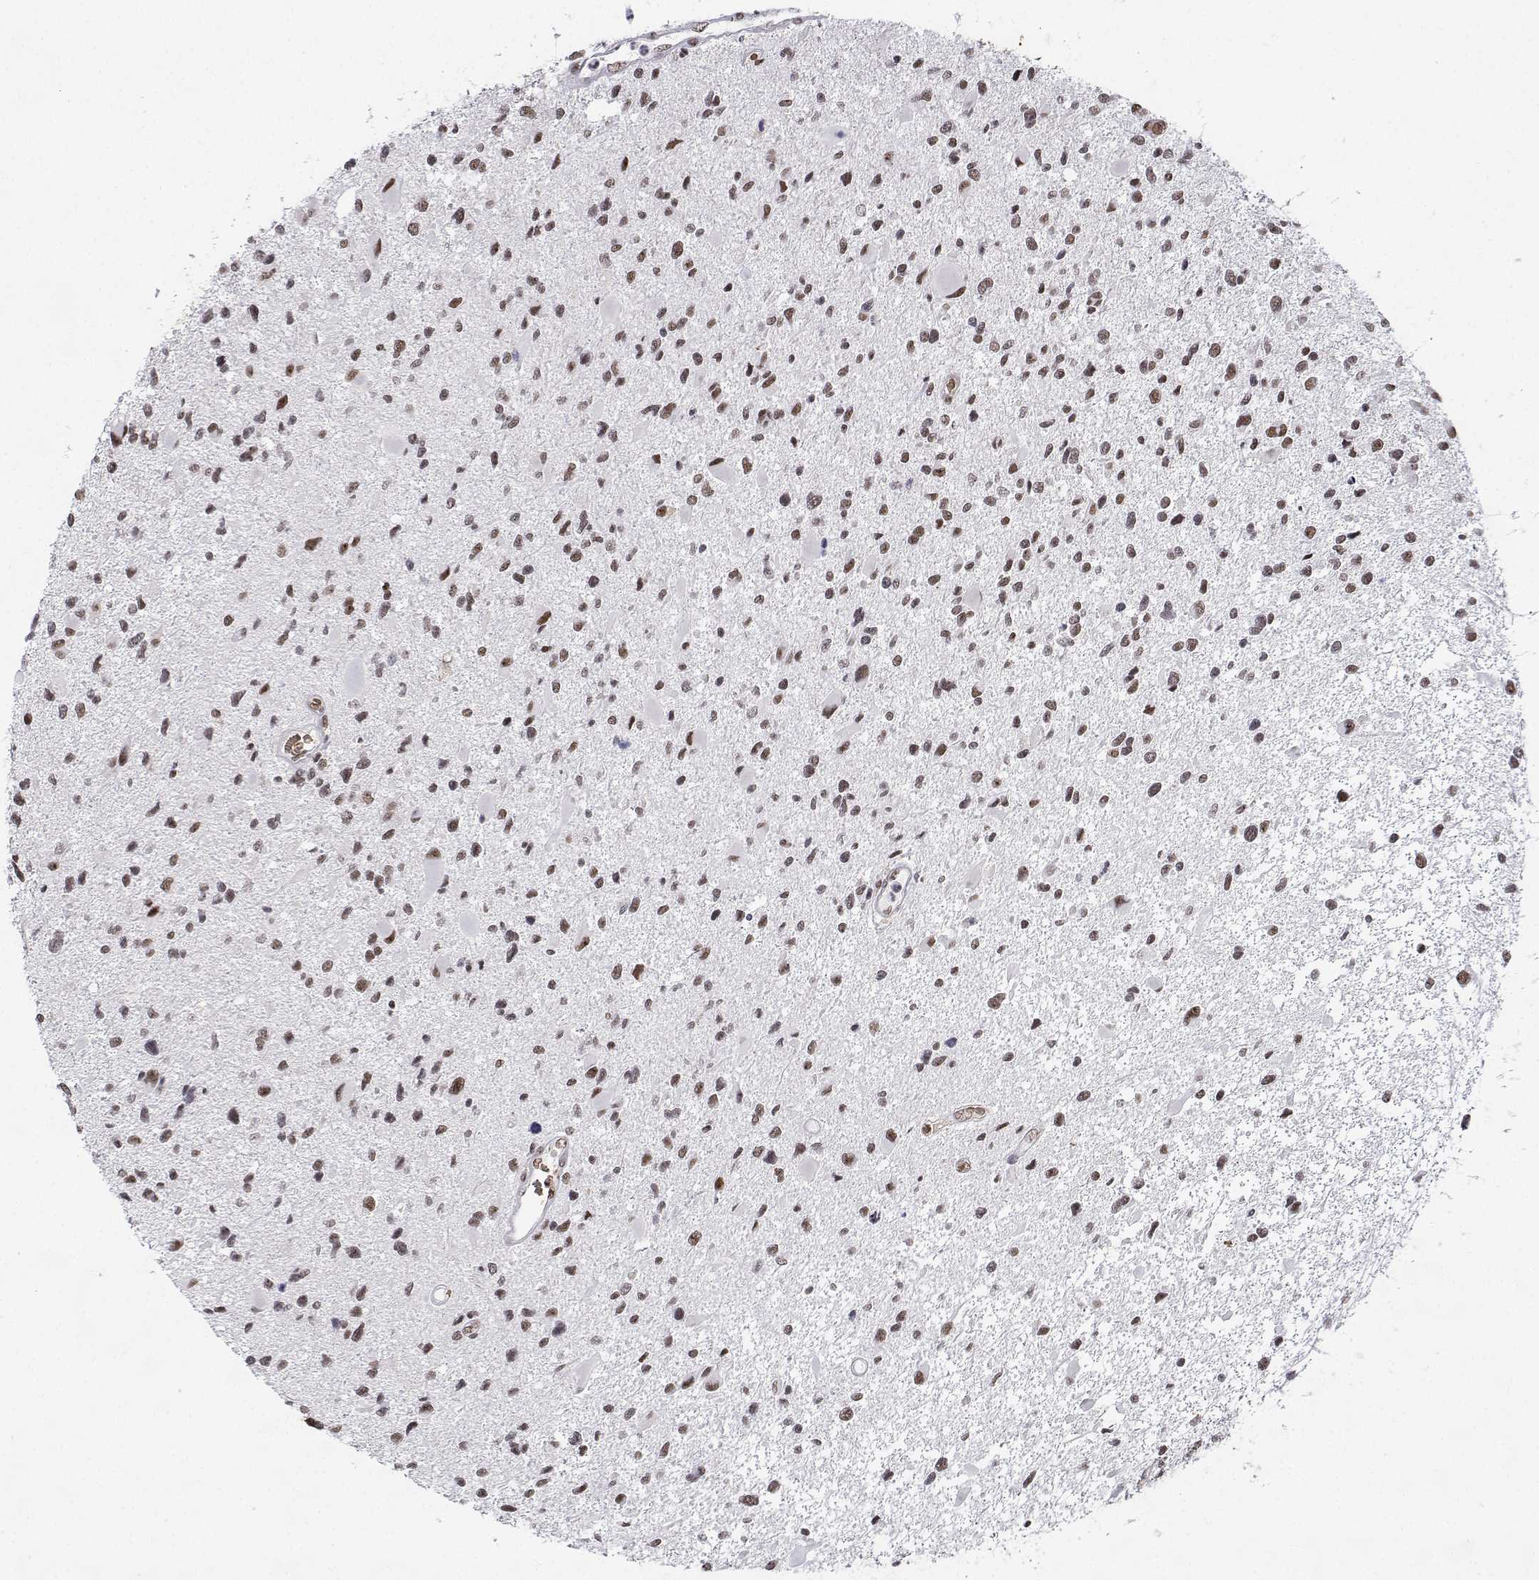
{"staining": {"intensity": "moderate", "quantity": ">75%", "location": "nuclear"}, "tissue": "glioma", "cell_type": "Tumor cells", "image_type": "cancer", "snomed": [{"axis": "morphology", "description": "Glioma, malignant, Low grade"}, {"axis": "topography", "description": "Brain"}], "caption": "Low-grade glioma (malignant) was stained to show a protein in brown. There is medium levels of moderate nuclear expression in approximately >75% of tumor cells. The staining was performed using DAB (3,3'-diaminobenzidine) to visualize the protein expression in brown, while the nuclei were stained in blue with hematoxylin (Magnification: 20x).", "gene": "ADAR", "patient": {"sex": "female", "age": 32}}